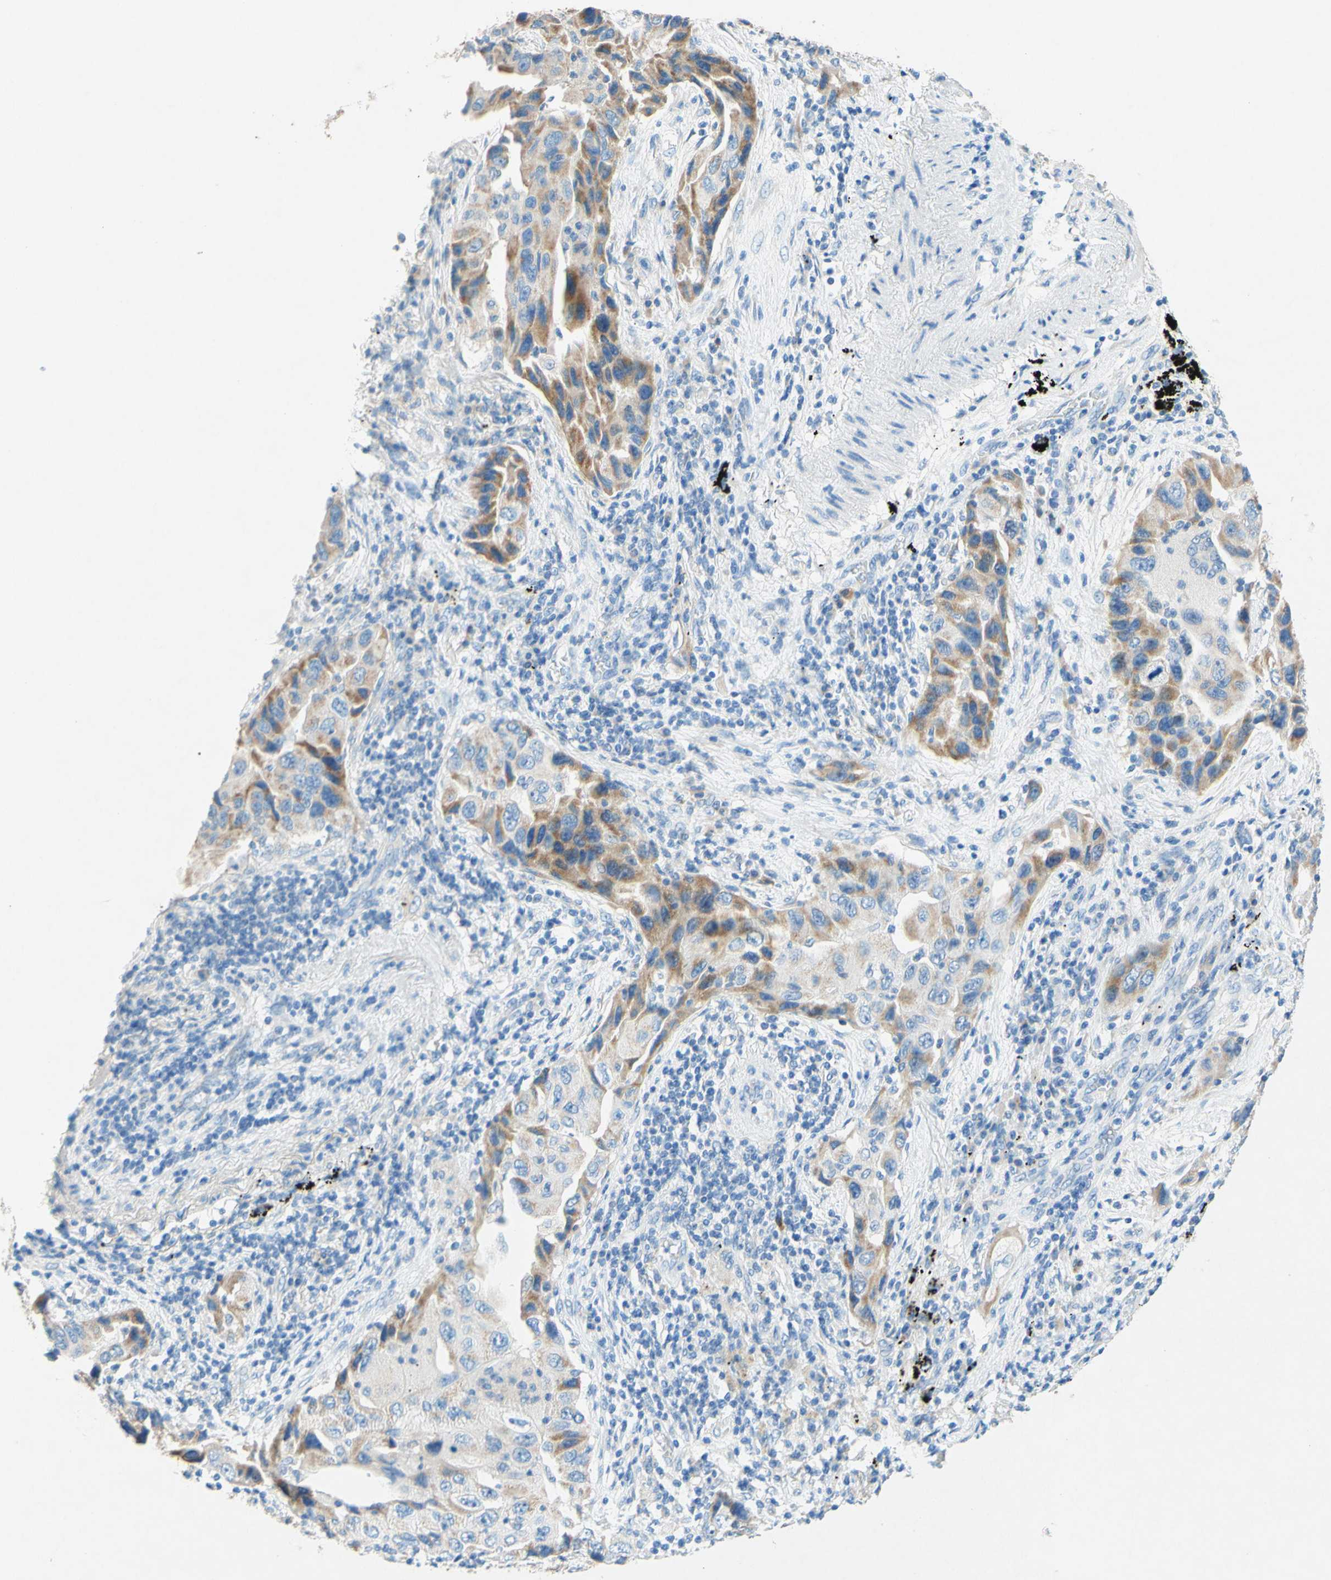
{"staining": {"intensity": "weak", "quantity": "25%-75%", "location": "cytoplasmic/membranous"}, "tissue": "lung cancer", "cell_type": "Tumor cells", "image_type": "cancer", "snomed": [{"axis": "morphology", "description": "Adenocarcinoma, NOS"}, {"axis": "topography", "description": "Lung"}], "caption": "The histopathology image shows a brown stain indicating the presence of a protein in the cytoplasmic/membranous of tumor cells in lung adenocarcinoma. (DAB (3,3'-diaminobenzidine) IHC, brown staining for protein, blue staining for nuclei).", "gene": "SLC46A1", "patient": {"sex": "female", "age": 65}}